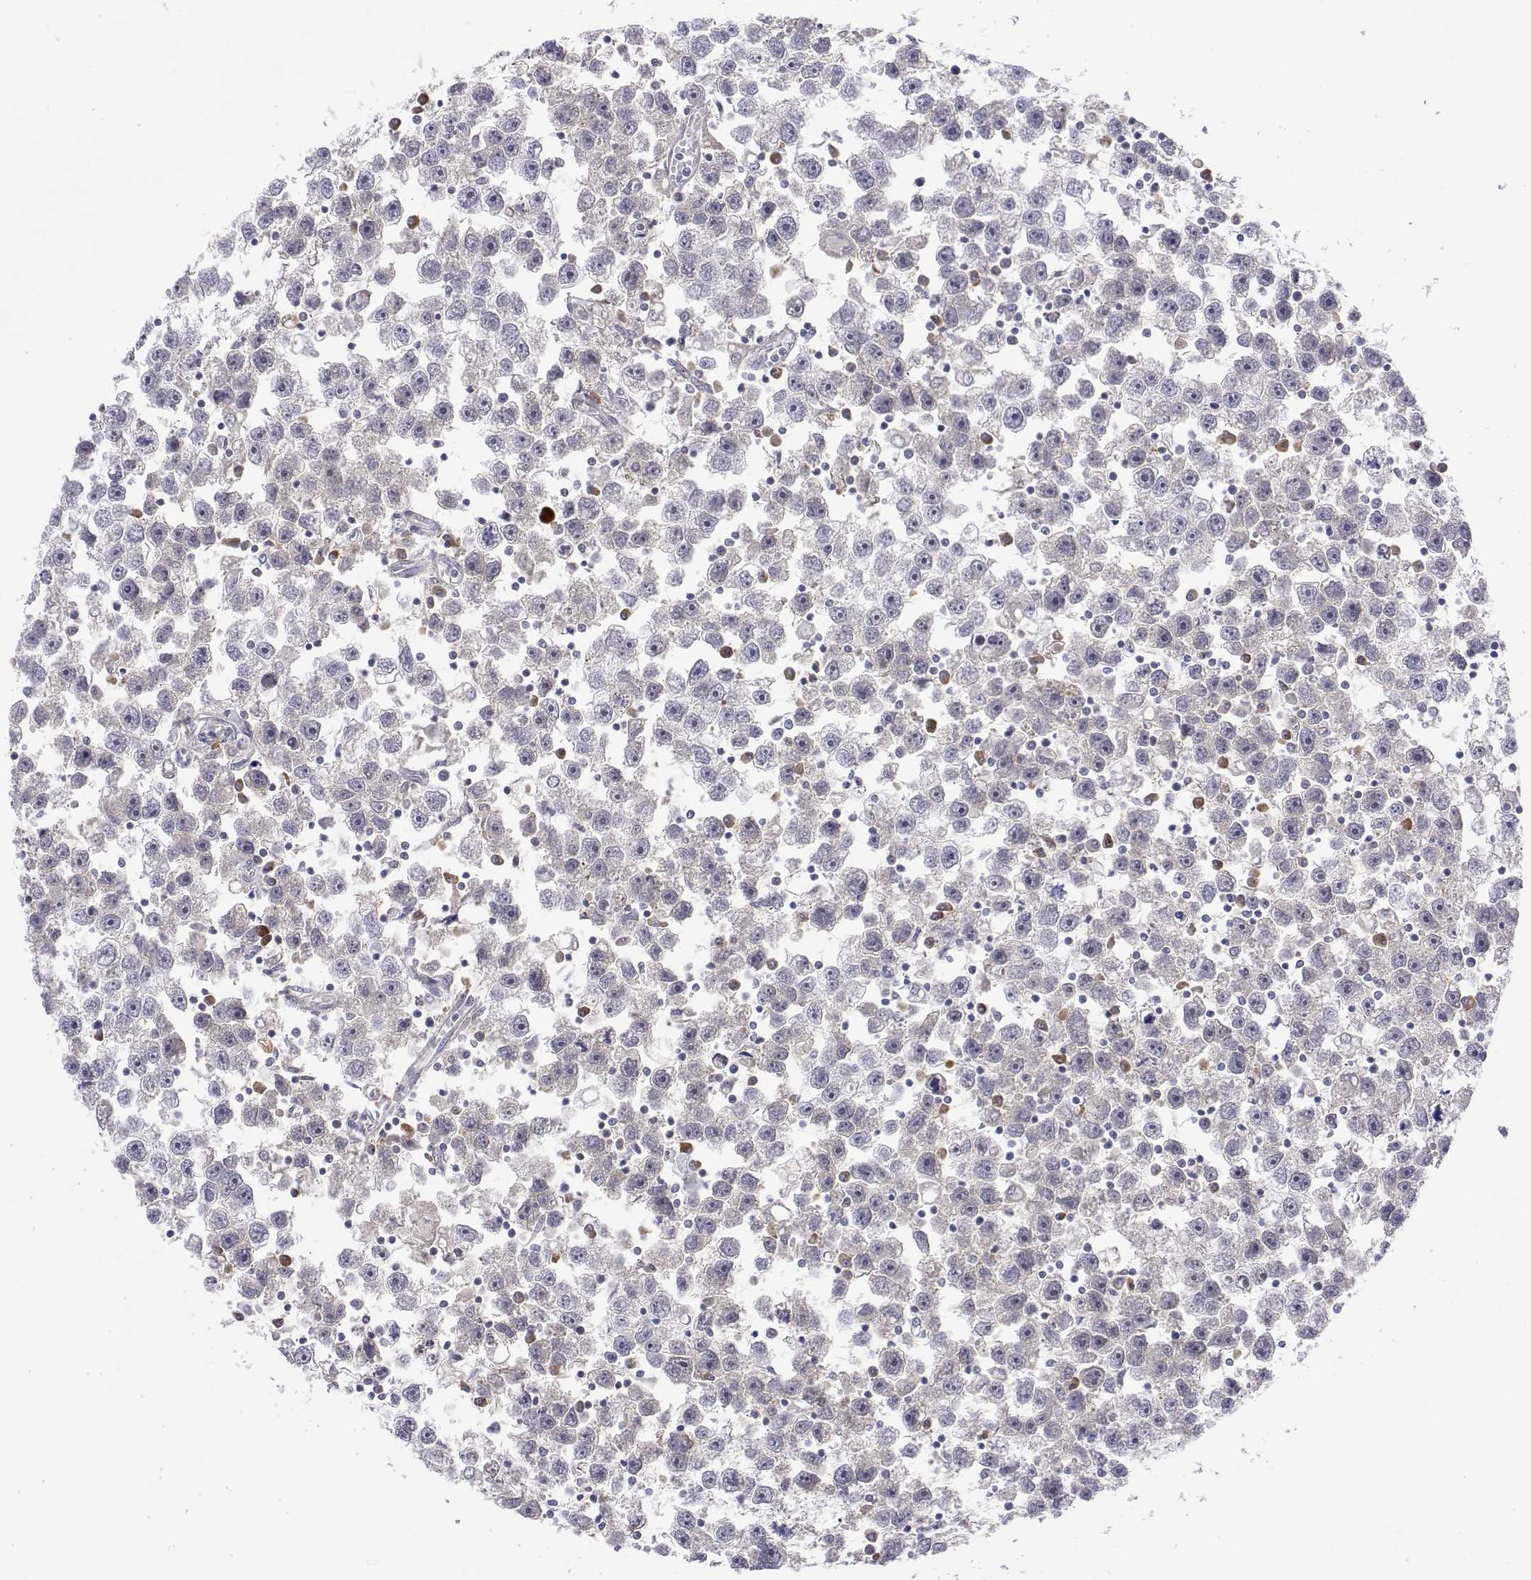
{"staining": {"intensity": "negative", "quantity": "none", "location": "none"}, "tissue": "testis cancer", "cell_type": "Tumor cells", "image_type": "cancer", "snomed": [{"axis": "morphology", "description": "Seminoma, NOS"}, {"axis": "topography", "description": "Testis"}], "caption": "Immunohistochemistry (IHC) of human seminoma (testis) demonstrates no staining in tumor cells.", "gene": "IGFBP4", "patient": {"sex": "male", "age": 30}}